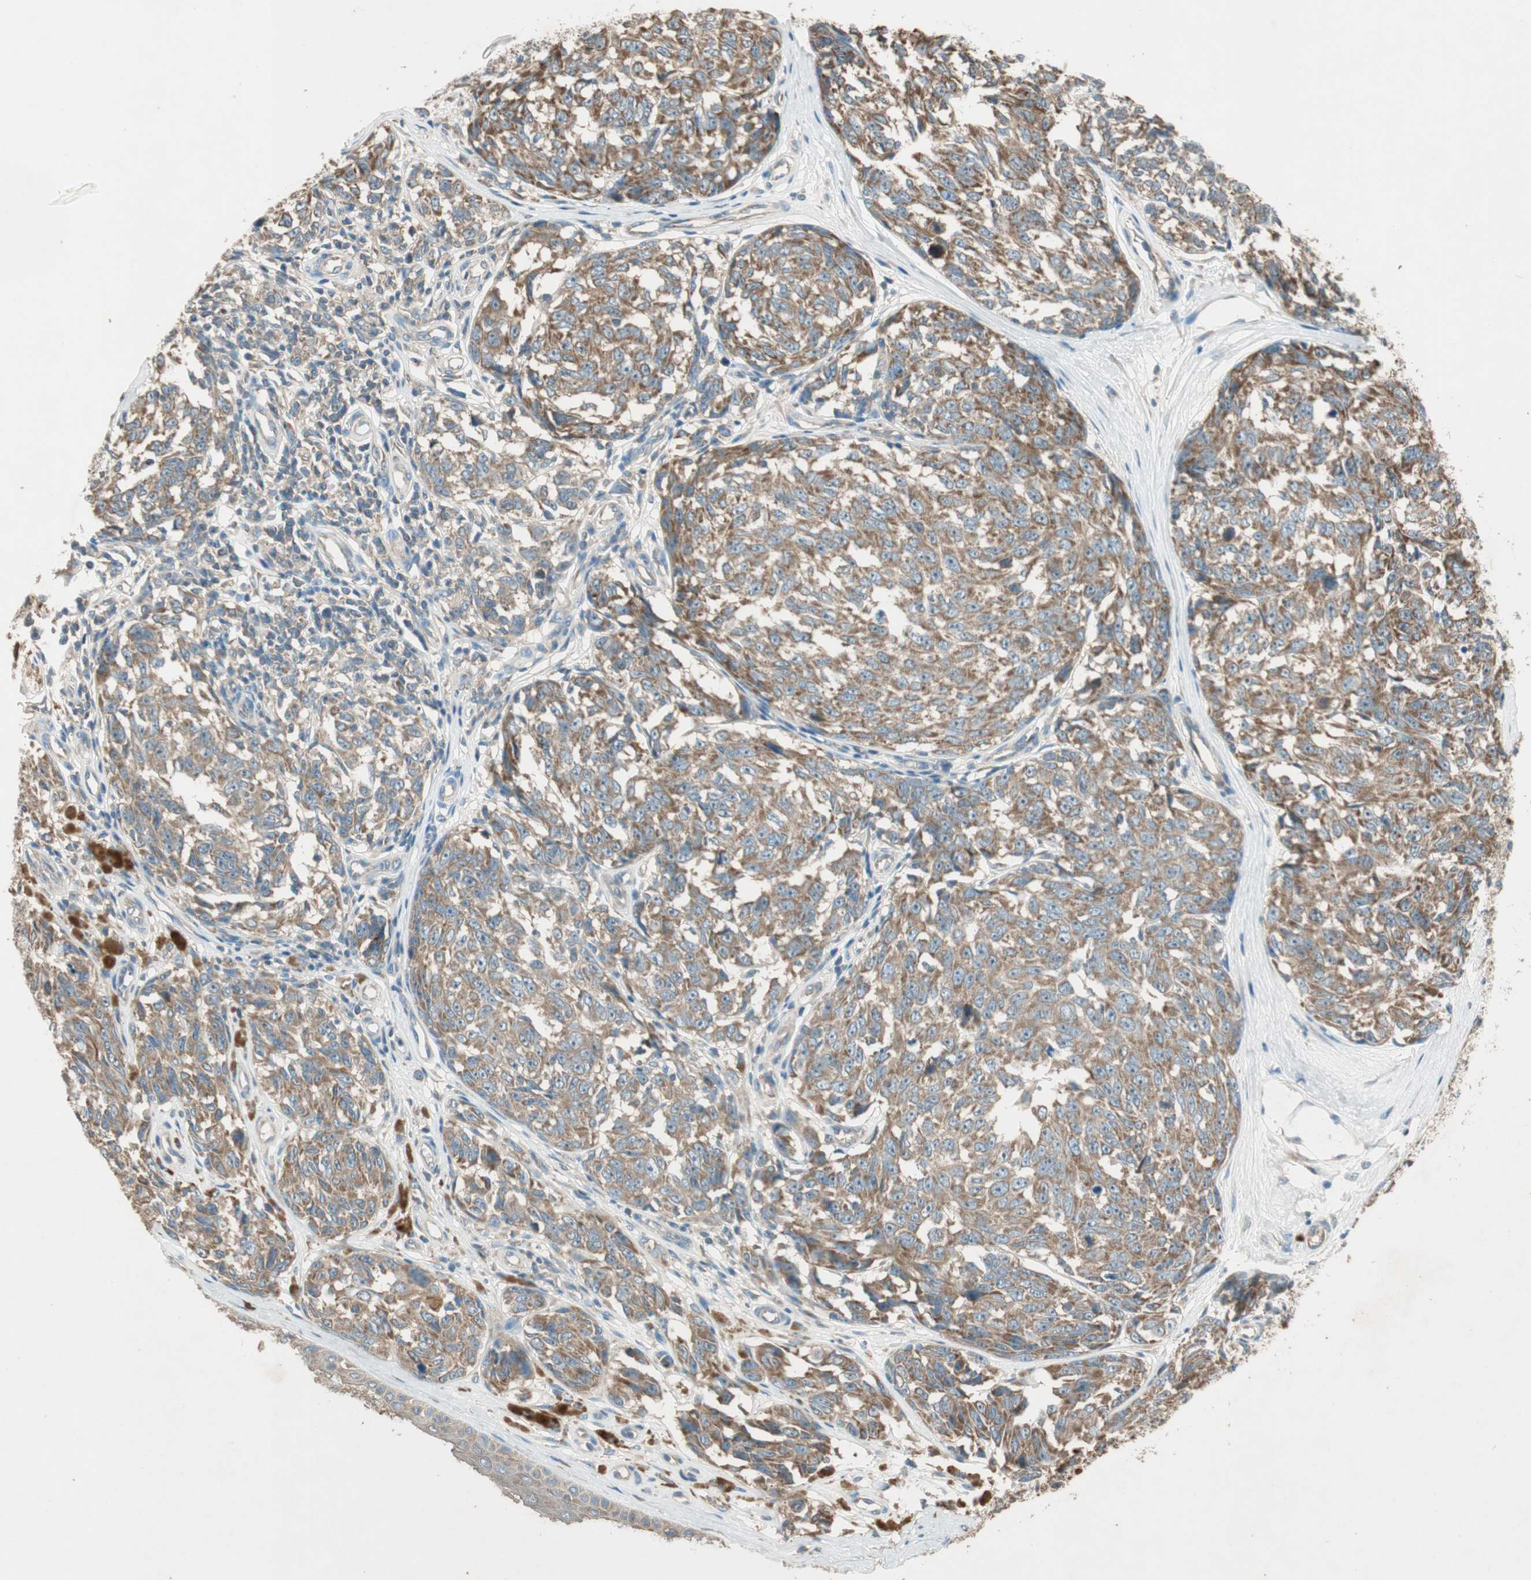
{"staining": {"intensity": "strong", "quantity": ">75%", "location": "cytoplasmic/membranous"}, "tissue": "melanoma", "cell_type": "Tumor cells", "image_type": "cancer", "snomed": [{"axis": "morphology", "description": "Malignant melanoma, NOS"}, {"axis": "topography", "description": "Skin"}], "caption": "Malignant melanoma stained with a protein marker exhibits strong staining in tumor cells.", "gene": "CC2D1A", "patient": {"sex": "female", "age": 64}}